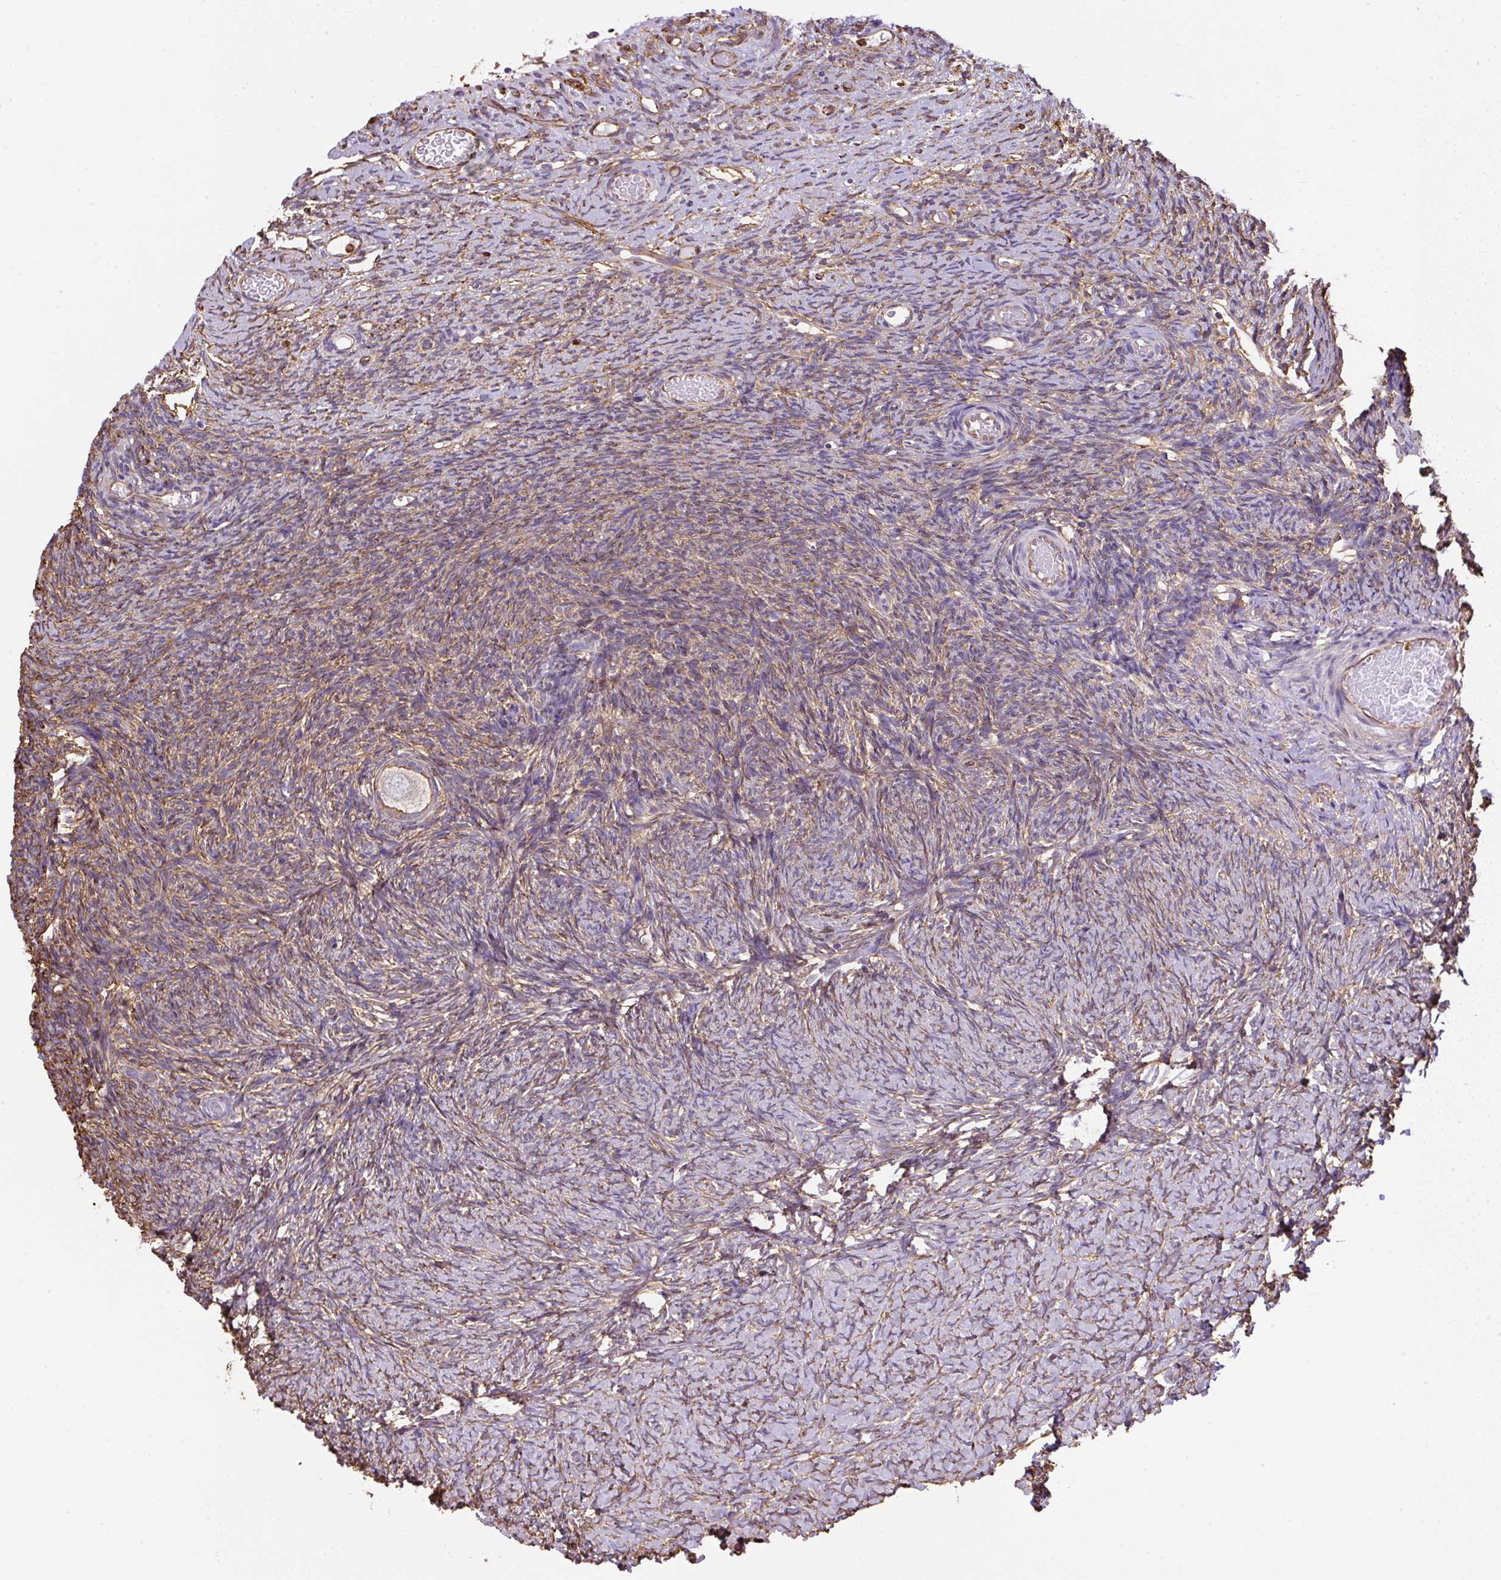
{"staining": {"intensity": "weak", "quantity": ">75%", "location": "cytoplasmic/membranous"}, "tissue": "ovary", "cell_type": "Follicle cells", "image_type": "normal", "snomed": [{"axis": "morphology", "description": "Normal tissue, NOS"}, {"axis": "topography", "description": "Ovary"}], "caption": "High-magnification brightfield microscopy of benign ovary stained with DAB (brown) and counterstained with hematoxylin (blue). follicle cells exhibit weak cytoplasmic/membranous staining is seen in about>75% of cells. (DAB IHC, brown staining for protein, blue staining for nuclei).", "gene": "MAGEB5", "patient": {"sex": "female", "age": 39}}